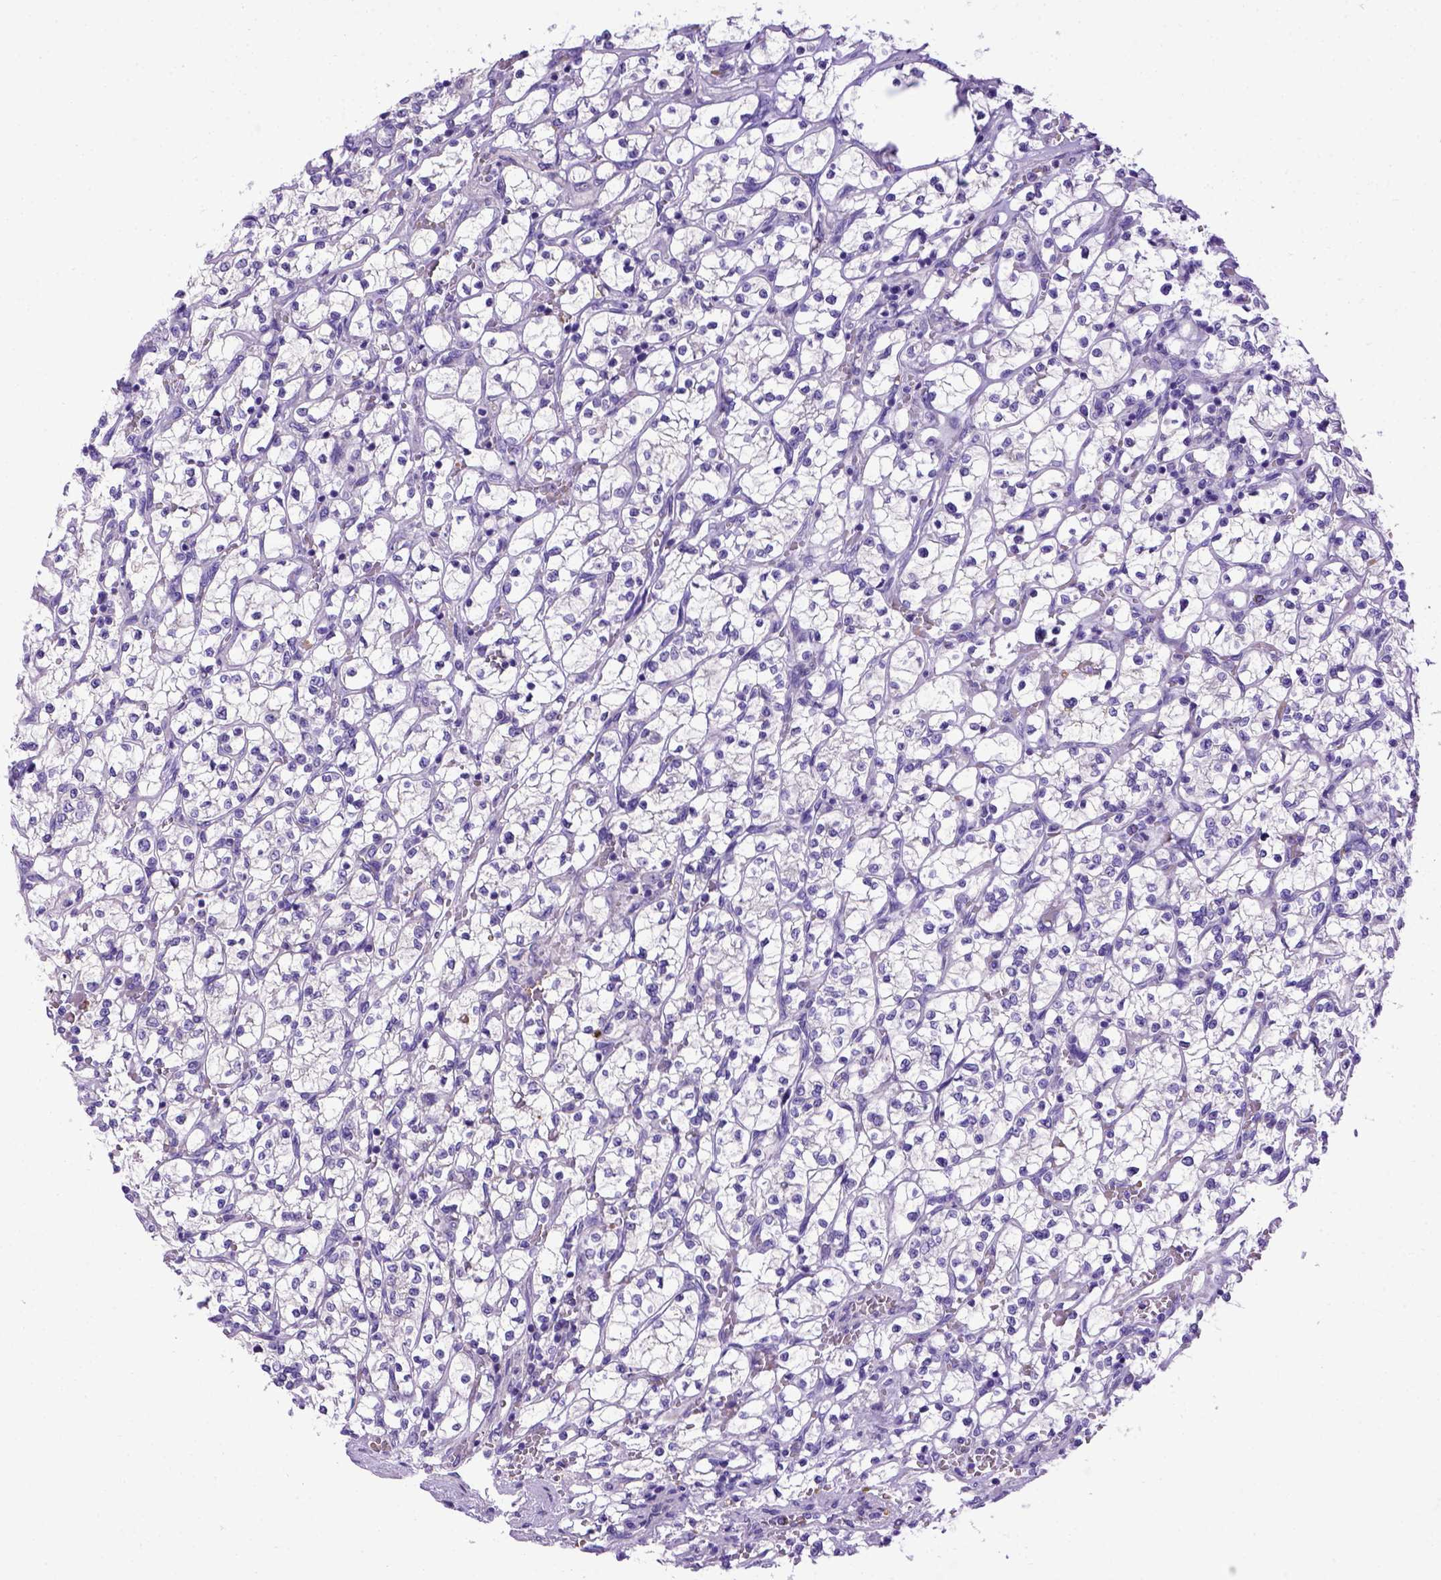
{"staining": {"intensity": "negative", "quantity": "none", "location": "none"}, "tissue": "renal cancer", "cell_type": "Tumor cells", "image_type": "cancer", "snomed": [{"axis": "morphology", "description": "Adenocarcinoma, NOS"}, {"axis": "topography", "description": "Kidney"}], "caption": "The image exhibits no staining of tumor cells in renal adenocarcinoma.", "gene": "ADAM12", "patient": {"sex": "female", "age": 64}}